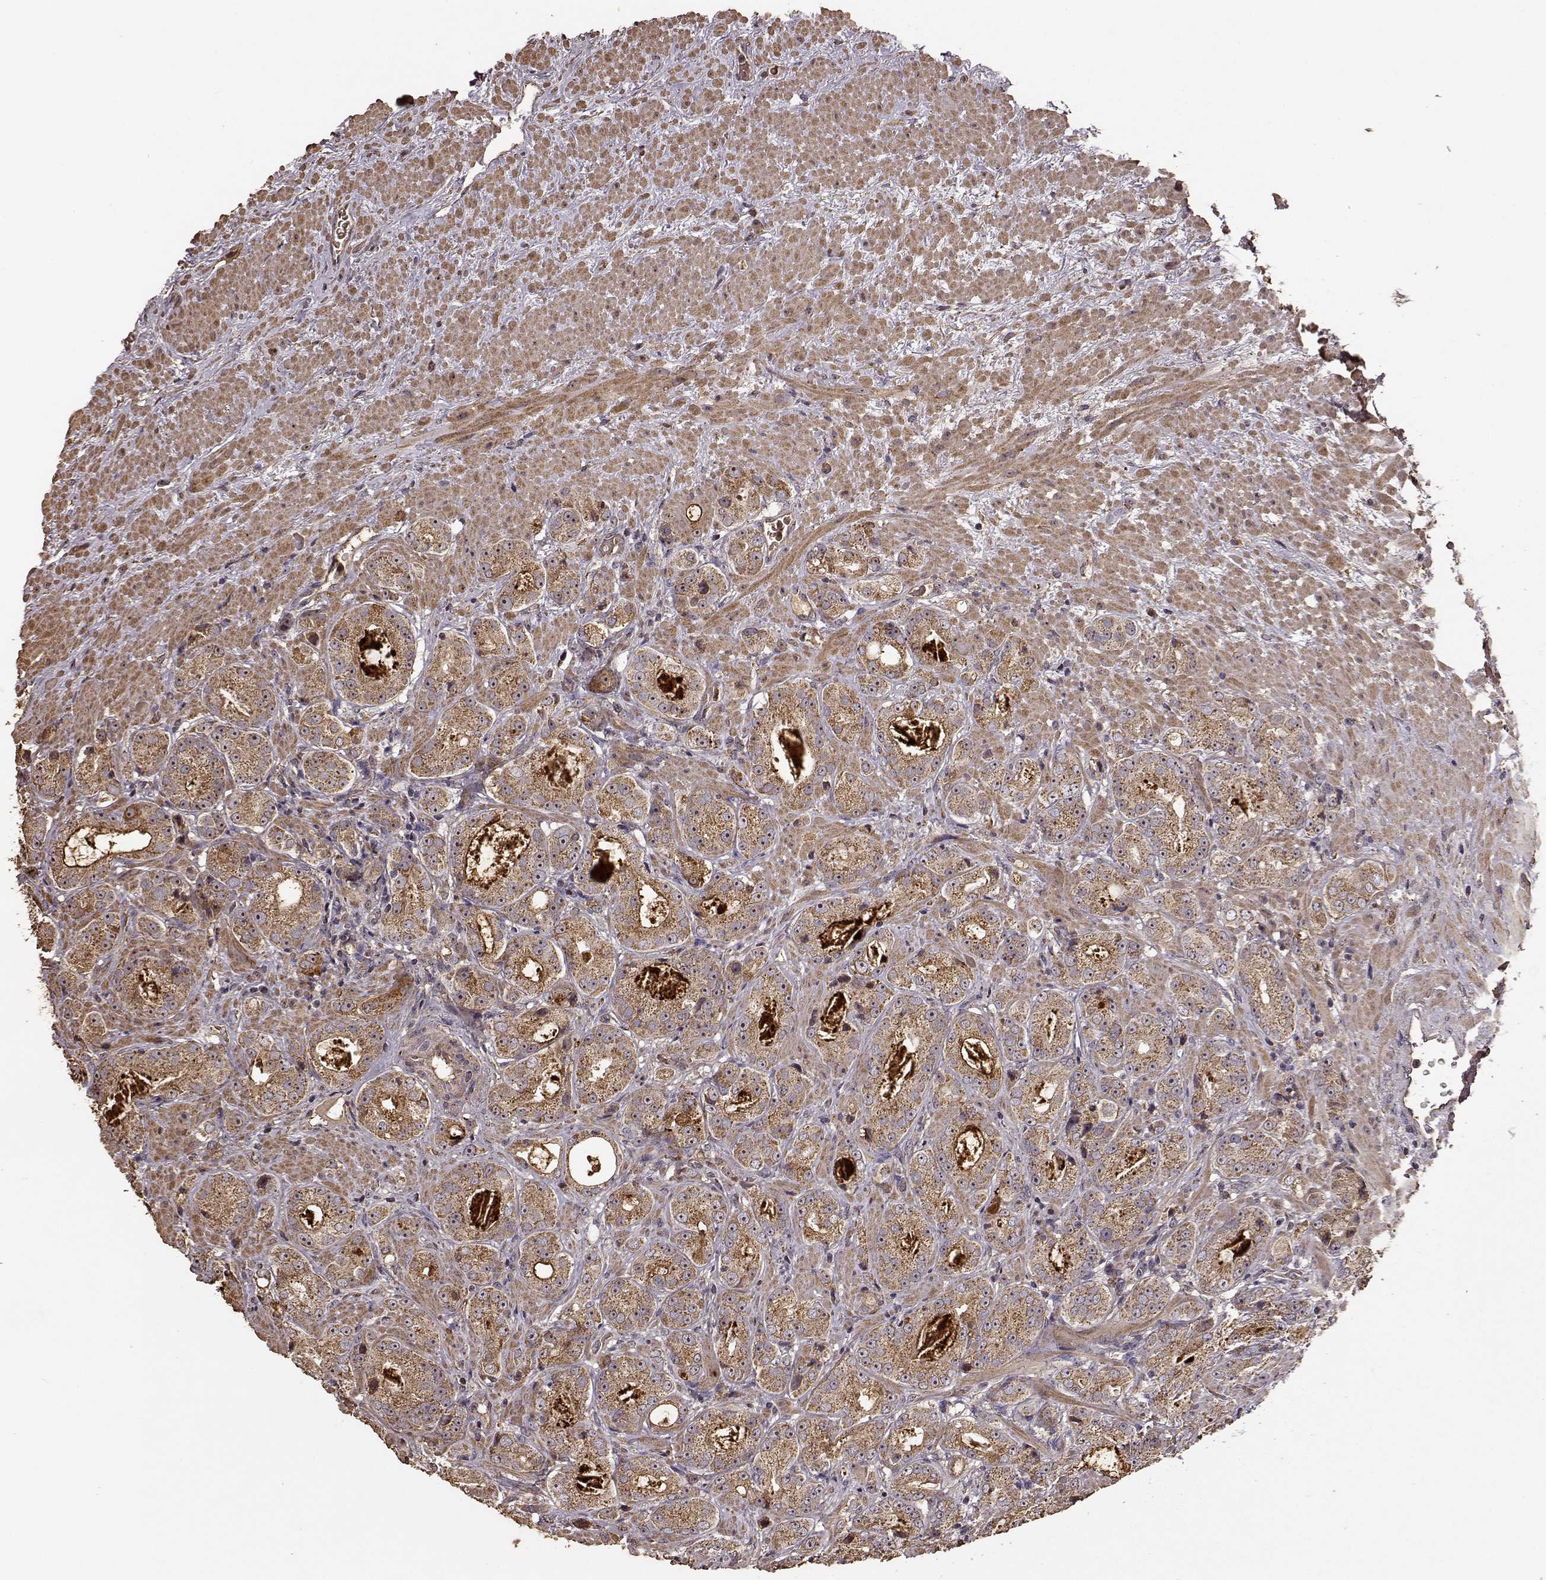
{"staining": {"intensity": "moderate", "quantity": ">75%", "location": "cytoplasmic/membranous,nuclear"}, "tissue": "prostate cancer", "cell_type": "Tumor cells", "image_type": "cancer", "snomed": [{"axis": "morphology", "description": "Normal tissue, NOS"}, {"axis": "morphology", "description": "Adenocarcinoma, High grade"}, {"axis": "topography", "description": "Prostate"}], "caption": "Protein analysis of high-grade adenocarcinoma (prostate) tissue demonstrates moderate cytoplasmic/membranous and nuclear positivity in about >75% of tumor cells. Immunohistochemistry (ihc) stains the protein in brown and the nuclei are stained blue.", "gene": "PTGES2", "patient": {"sex": "male", "age": 83}}